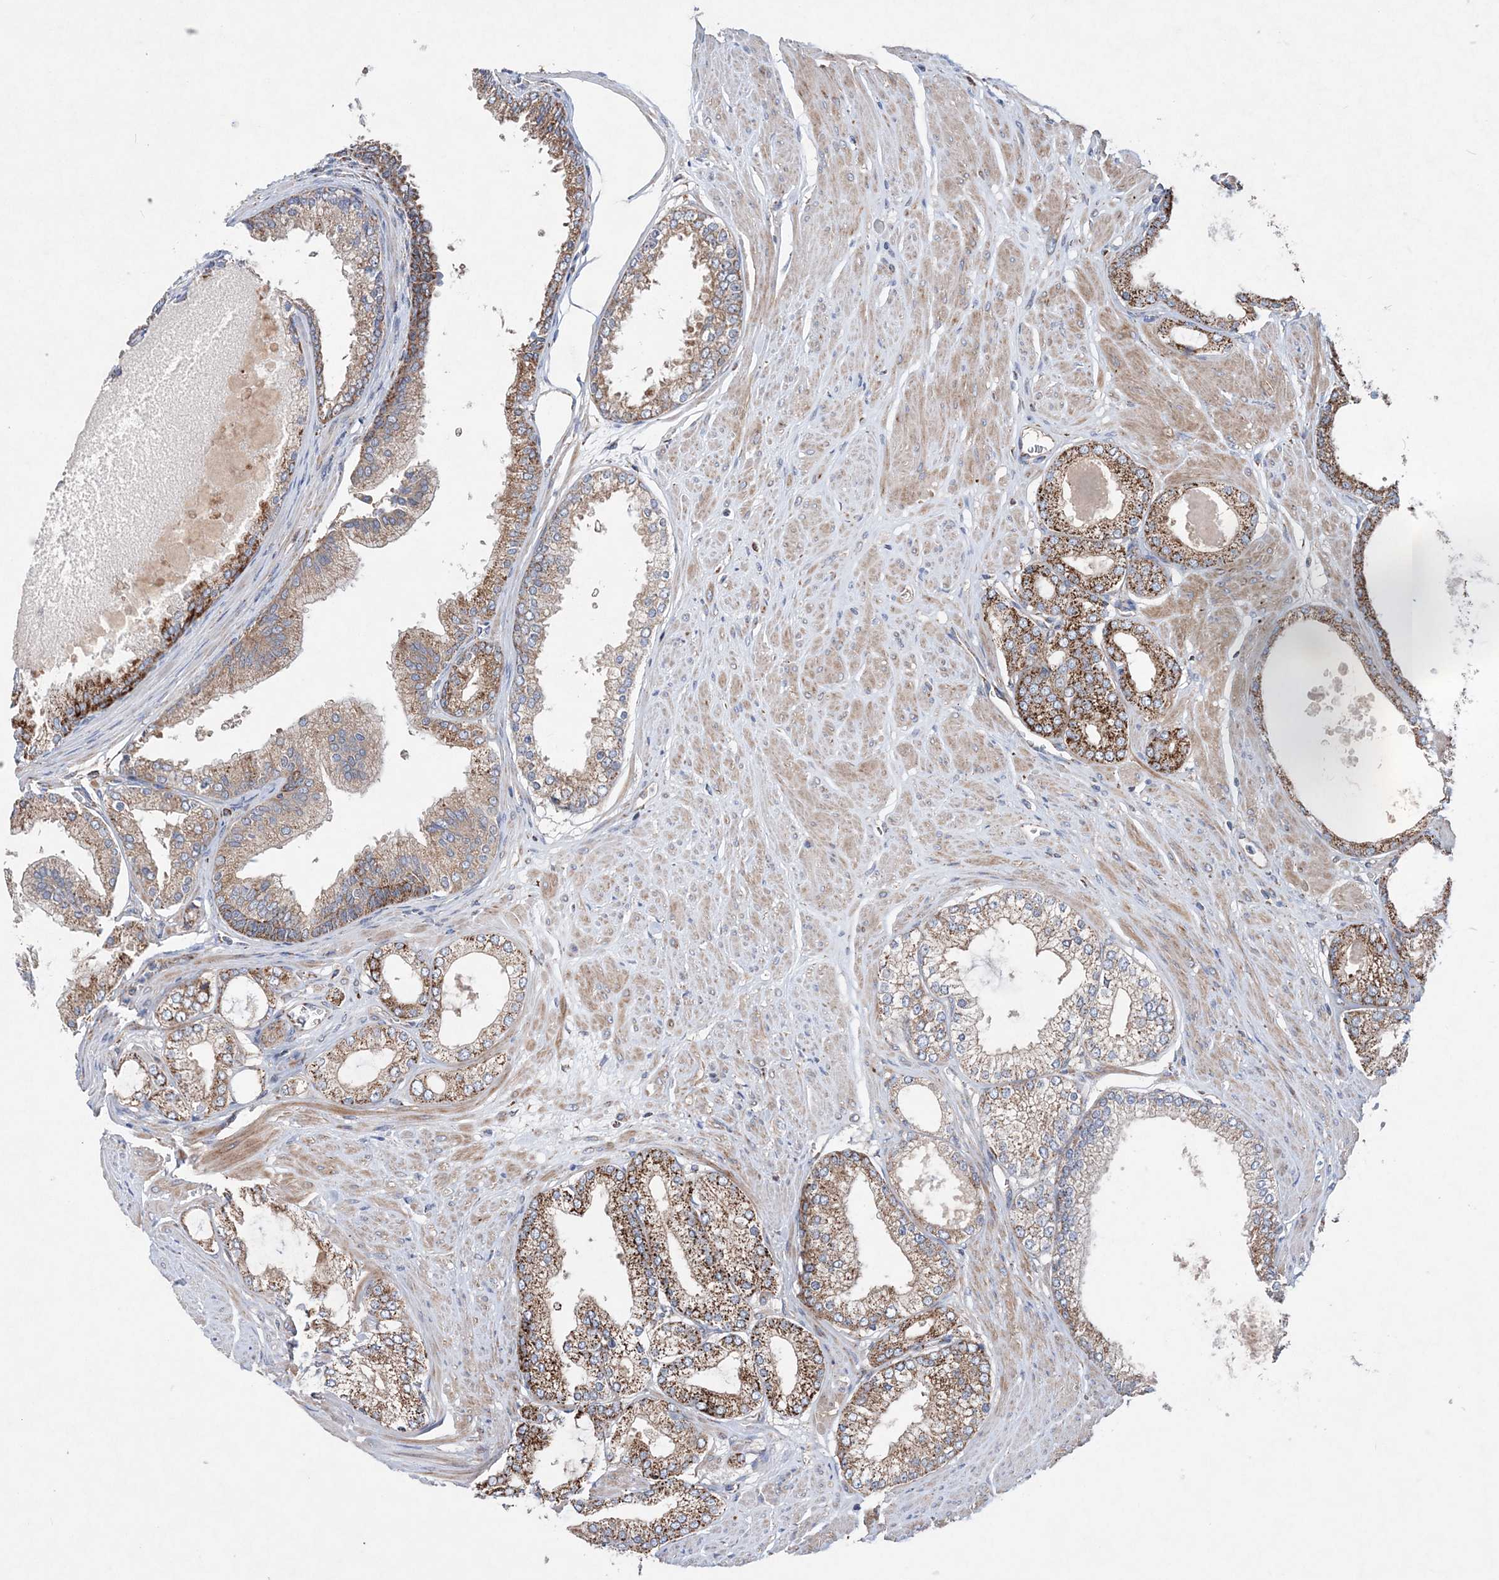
{"staining": {"intensity": "strong", "quantity": ">75%", "location": "cytoplasmic/membranous"}, "tissue": "prostate cancer", "cell_type": "Tumor cells", "image_type": "cancer", "snomed": [{"axis": "morphology", "description": "Adenocarcinoma, High grade"}, {"axis": "topography", "description": "Prostate"}], "caption": "Human adenocarcinoma (high-grade) (prostate) stained with a brown dye displays strong cytoplasmic/membranous positive expression in about >75% of tumor cells.", "gene": "NGLY1", "patient": {"sex": "male", "age": 61}}